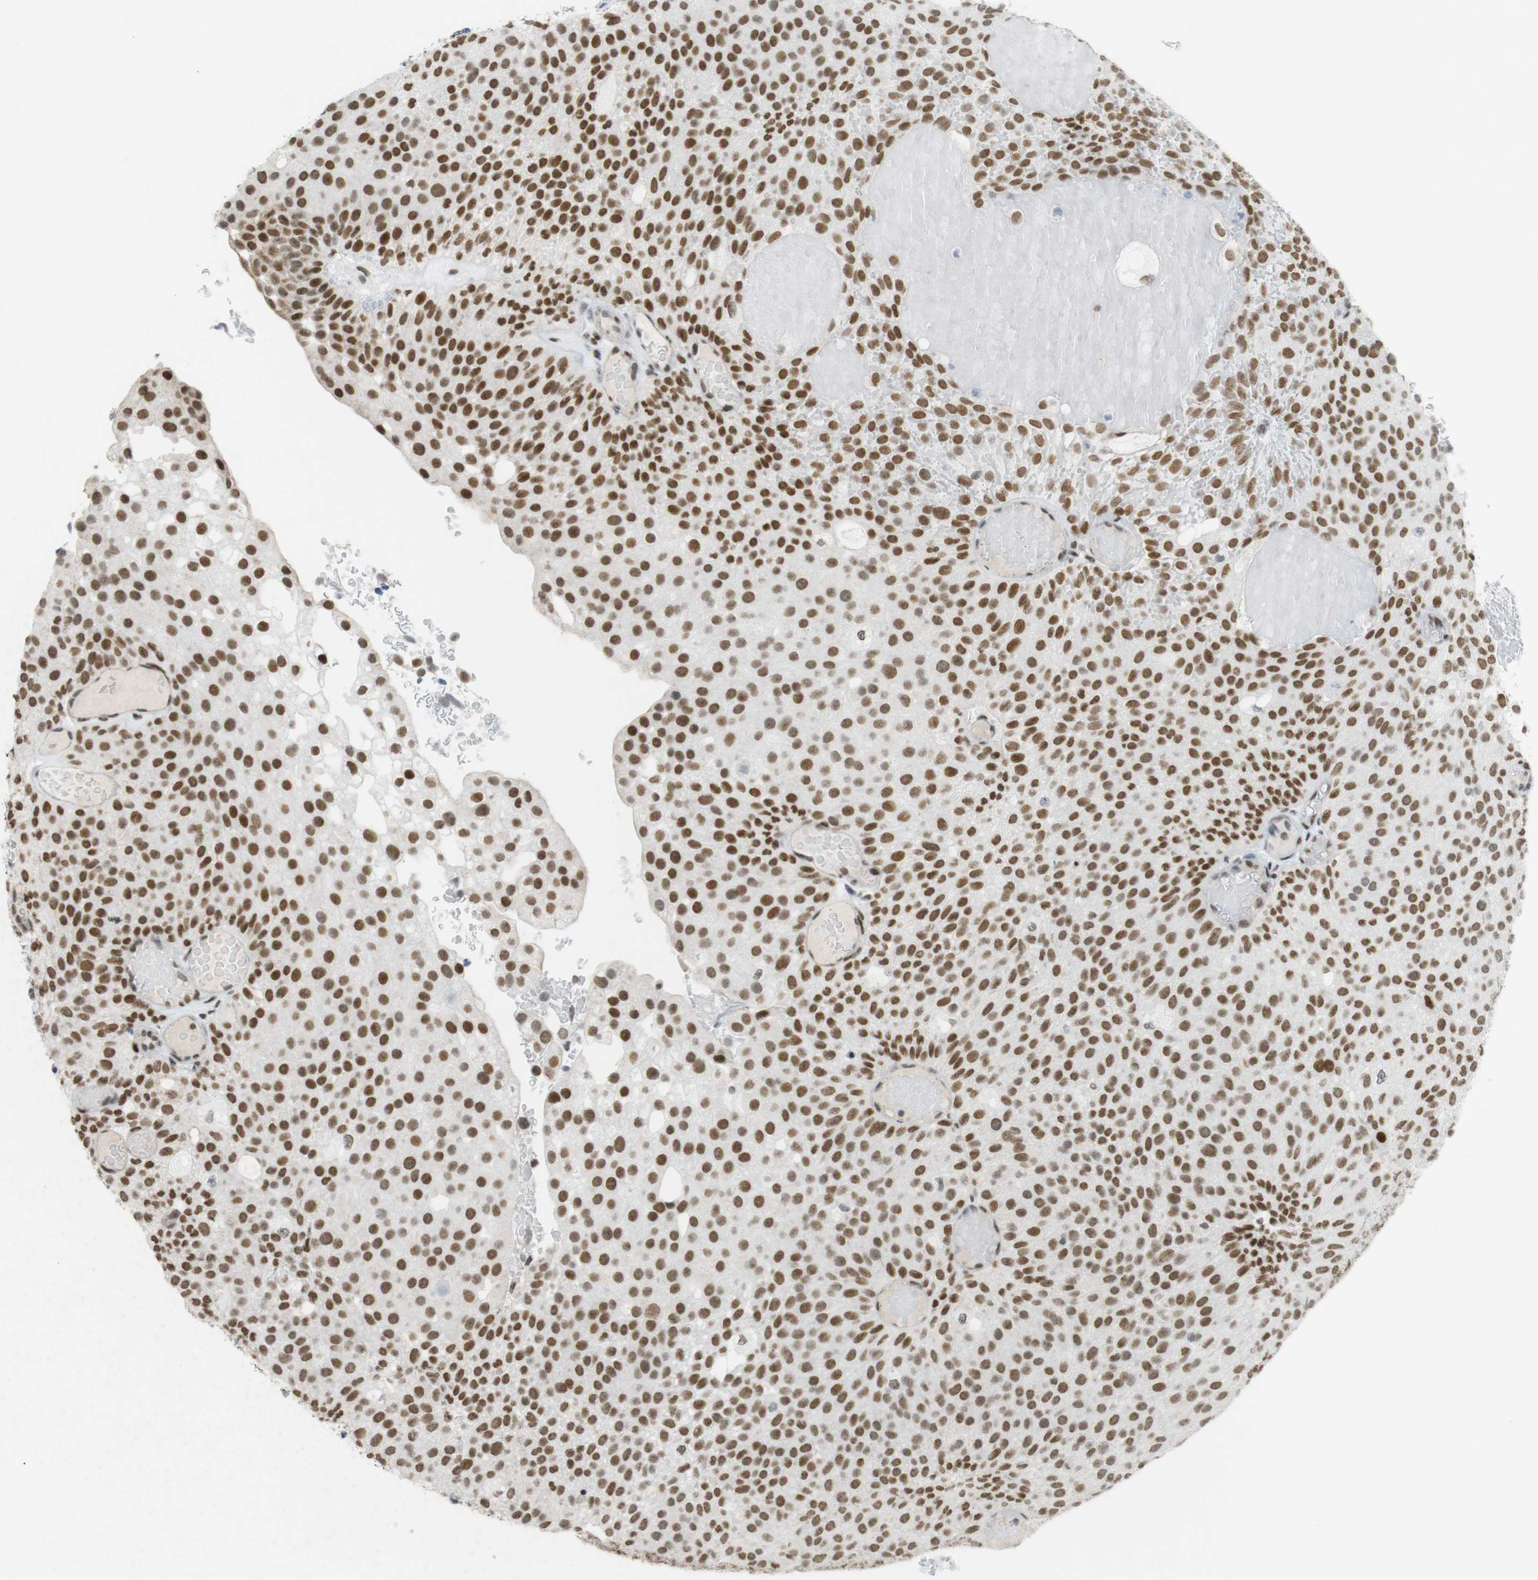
{"staining": {"intensity": "strong", "quantity": ">75%", "location": "nuclear"}, "tissue": "urothelial cancer", "cell_type": "Tumor cells", "image_type": "cancer", "snomed": [{"axis": "morphology", "description": "Urothelial carcinoma, Low grade"}, {"axis": "topography", "description": "Urinary bladder"}], "caption": "Approximately >75% of tumor cells in low-grade urothelial carcinoma display strong nuclear protein staining as visualized by brown immunohistochemical staining.", "gene": "BMI1", "patient": {"sex": "male", "age": 78}}